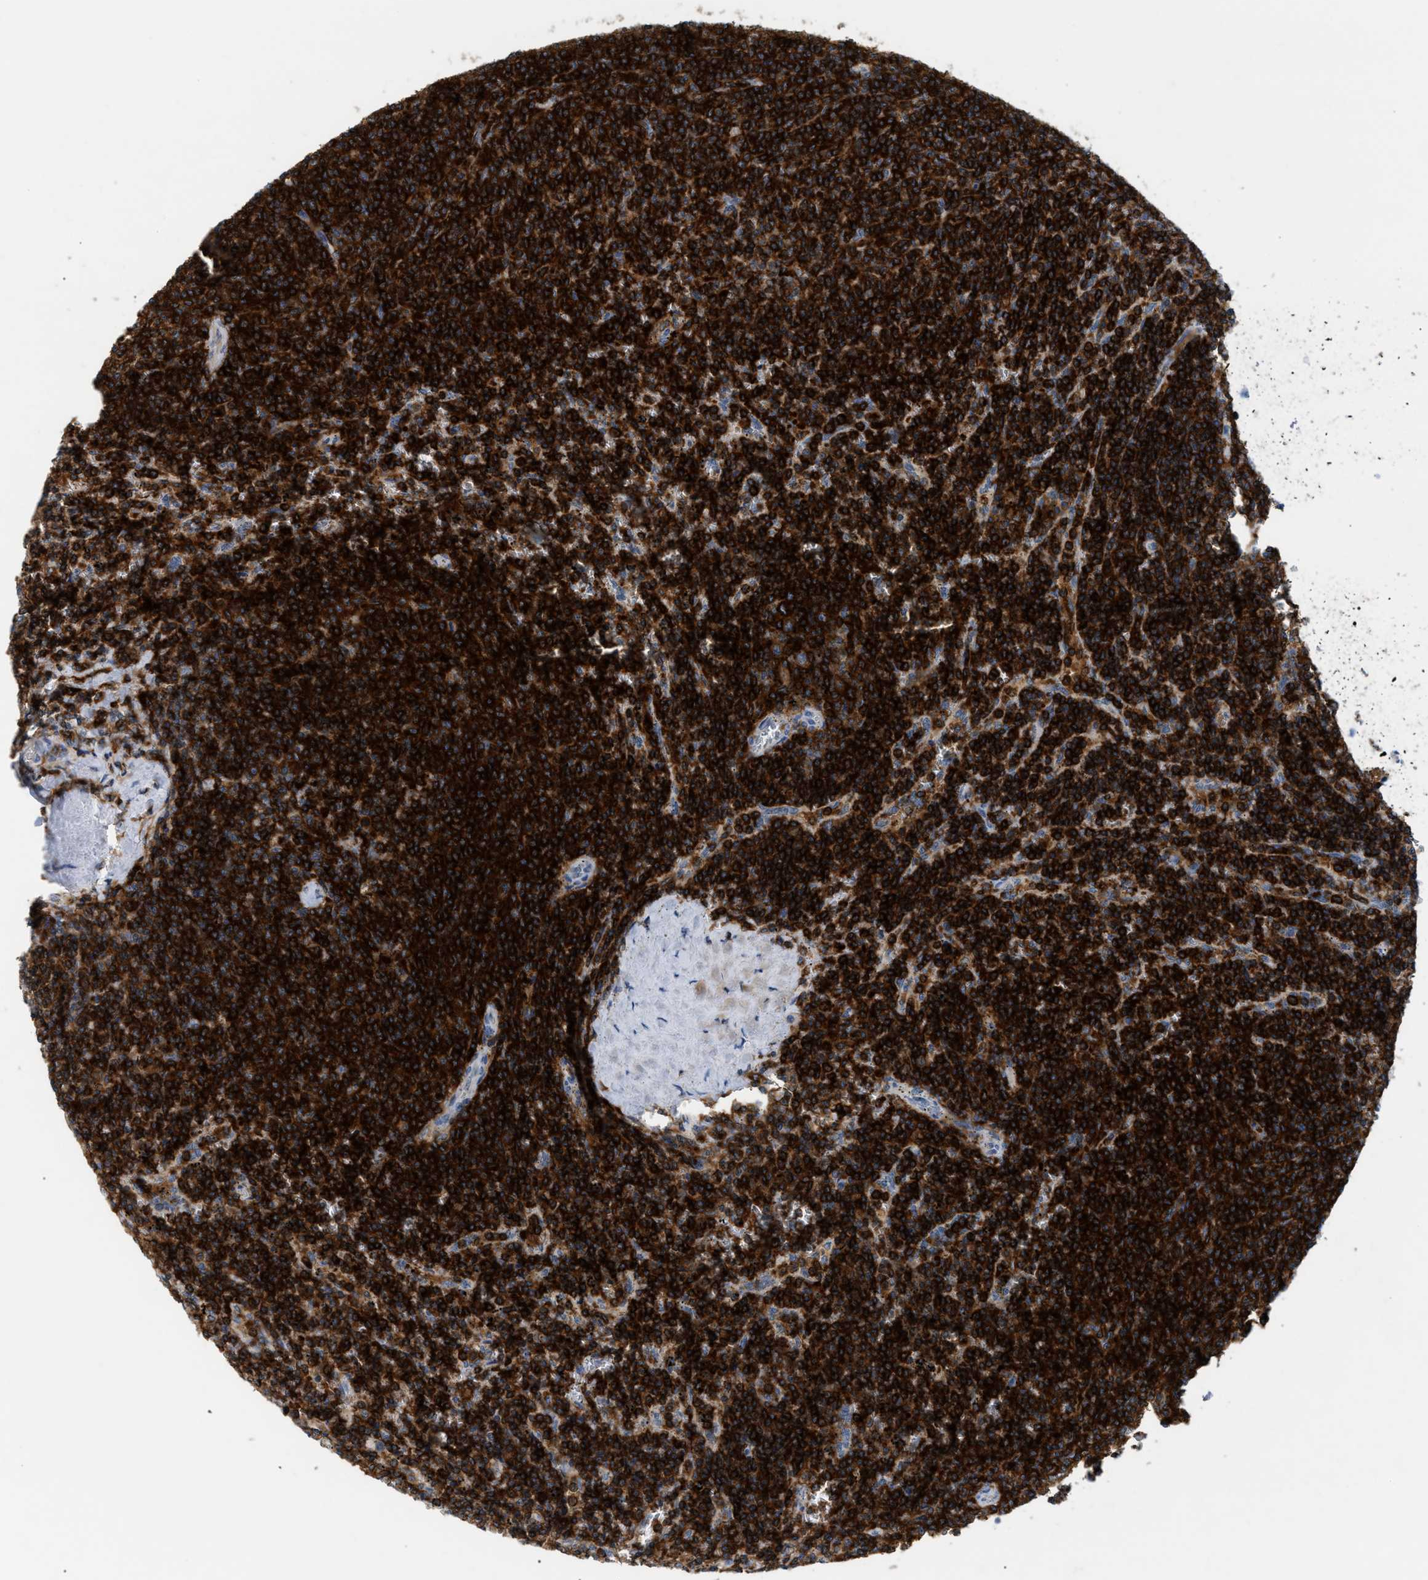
{"staining": {"intensity": "strong", "quantity": ">75%", "location": "cytoplasmic/membranous"}, "tissue": "lymphoma", "cell_type": "Tumor cells", "image_type": "cancer", "snomed": [{"axis": "morphology", "description": "Malignant lymphoma, non-Hodgkin's type, Low grade"}, {"axis": "topography", "description": "Spleen"}], "caption": "Protein expression analysis of low-grade malignant lymphoma, non-Hodgkin's type exhibits strong cytoplasmic/membranous expression in approximately >75% of tumor cells.", "gene": "INPP5D", "patient": {"sex": "female", "age": 50}}